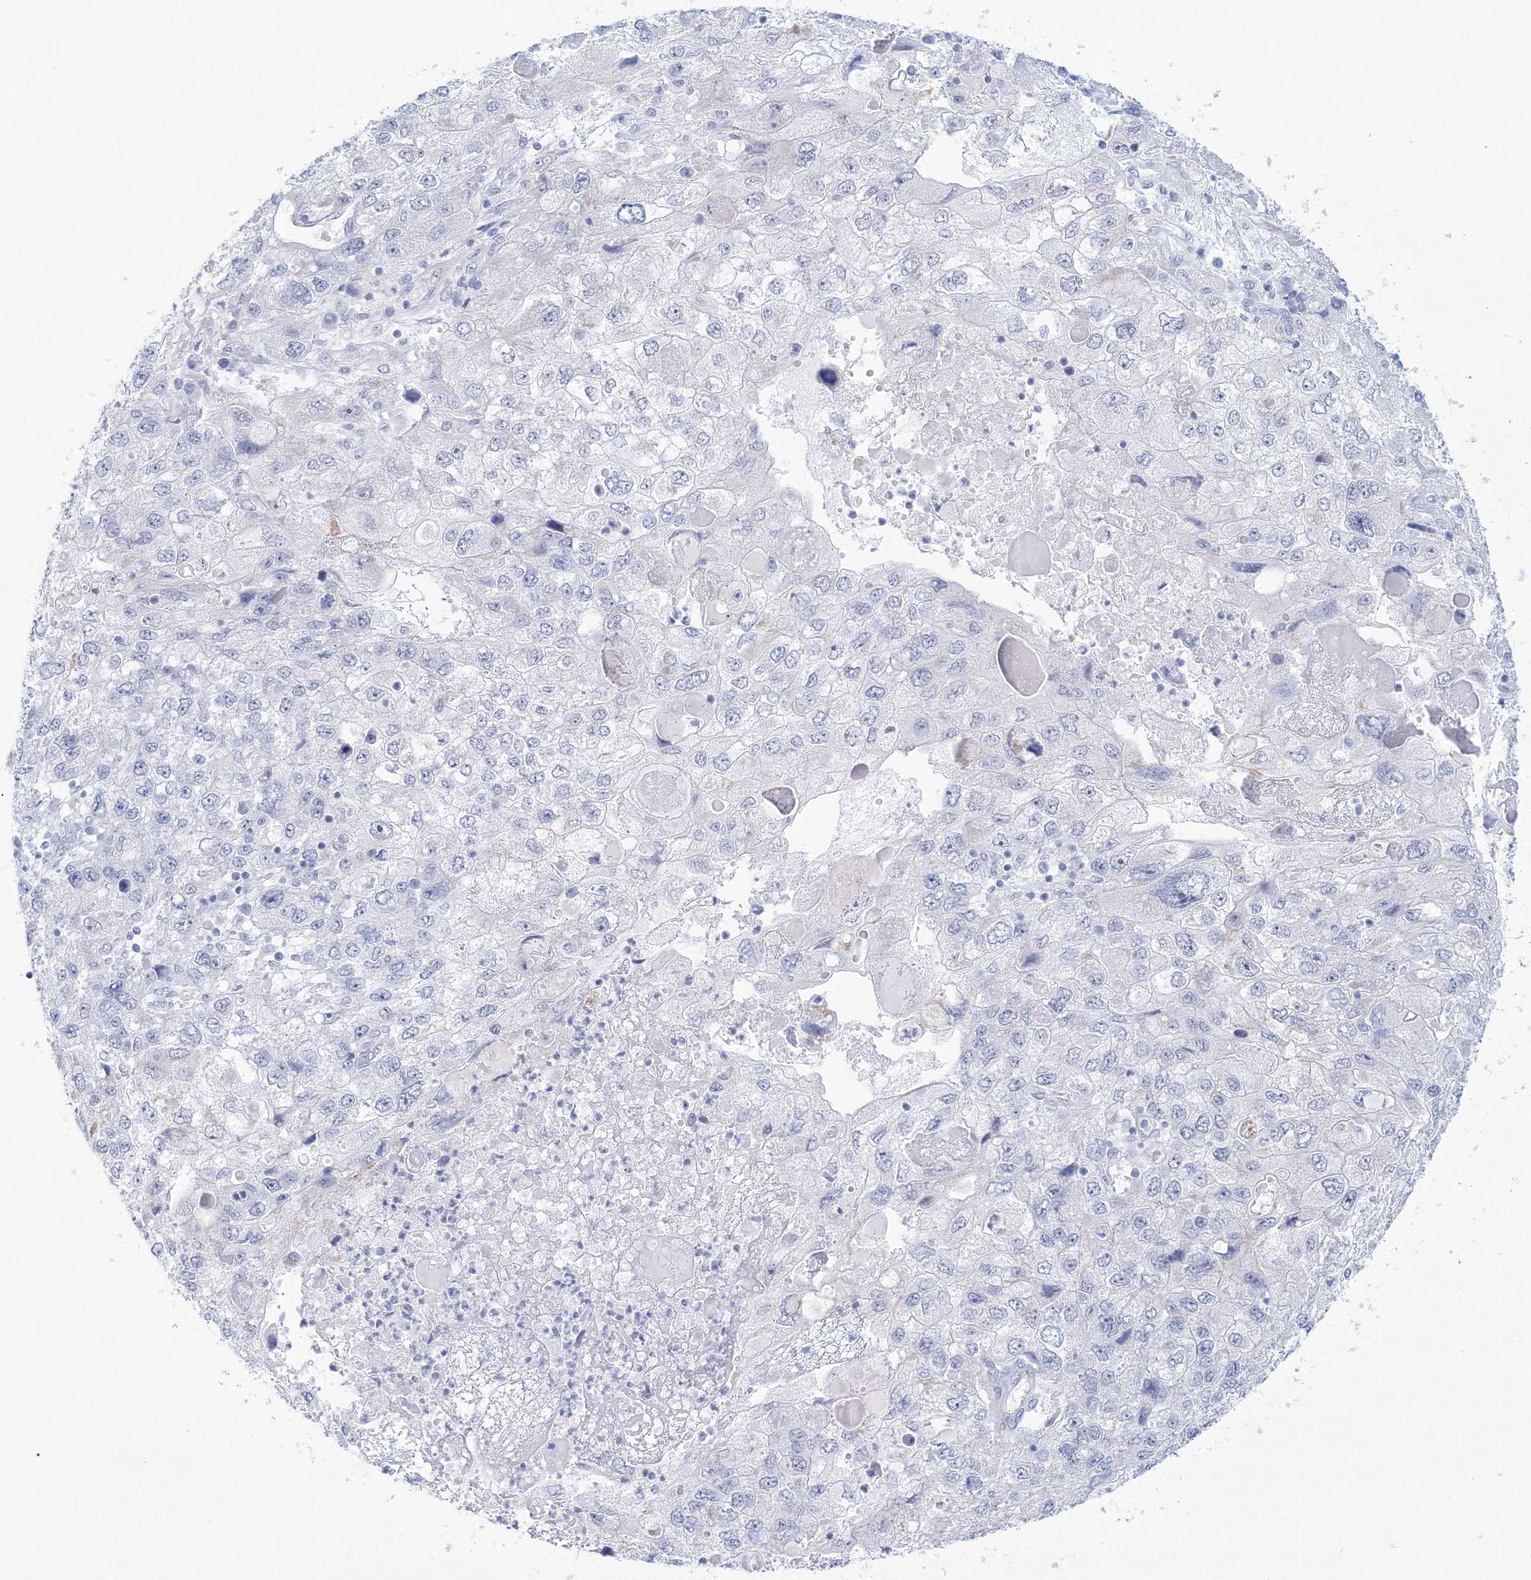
{"staining": {"intensity": "negative", "quantity": "none", "location": "none"}, "tissue": "endometrial cancer", "cell_type": "Tumor cells", "image_type": "cancer", "snomed": [{"axis": "morphology", "description": "Adenocarcinoma, NOS"}, {"axis": "topography", "description": "Endometrium"}], "caption": "A photomicrograph of endometrial adenocarcinoma stained for a protein demonstrates no brown staining in tumor cells. (Brightfield microscopy of DAB (3,3'-diaminobenzidine) IHC at high magnification).", "gene": "VSIG1", "patient": {"sex": "female", "age": 49}}